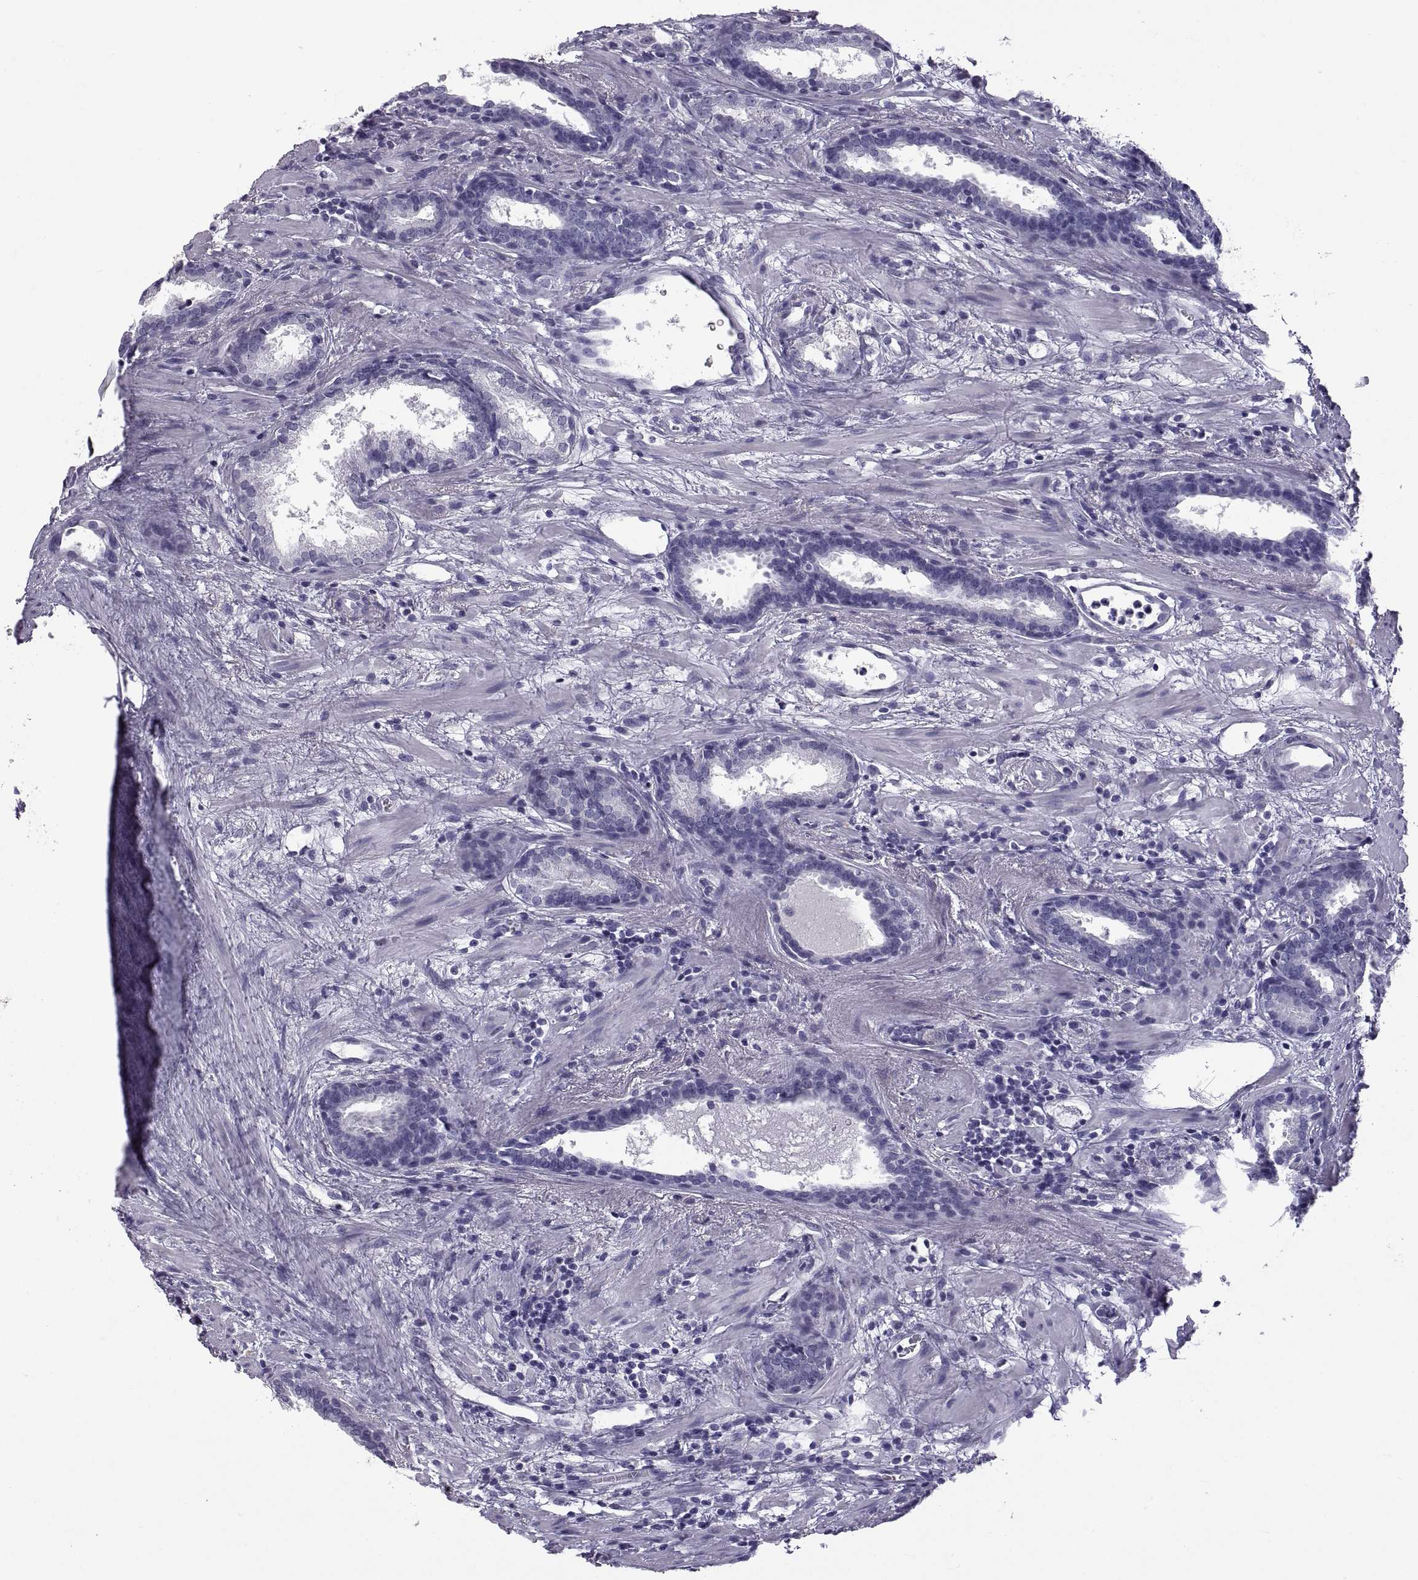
{"staining": {"intensity": "negative", "quantity": "none", "location": "none"}, "tissue": "prostate cancer", "cell_type": "Tumor cells", "image_type": "cancer", "snomed": [{"axis": "morphology", "description": "Adenocarcinoma, NOS"}, {"axis": "topography", "description": "Prostate"}], "caption": "Immunohistochemistry of prostate cancer (adenocarcinoma) shows no staining in tumor cells.", "gene": "RDM1", "patient": {"sex": "male", "age": 66}}